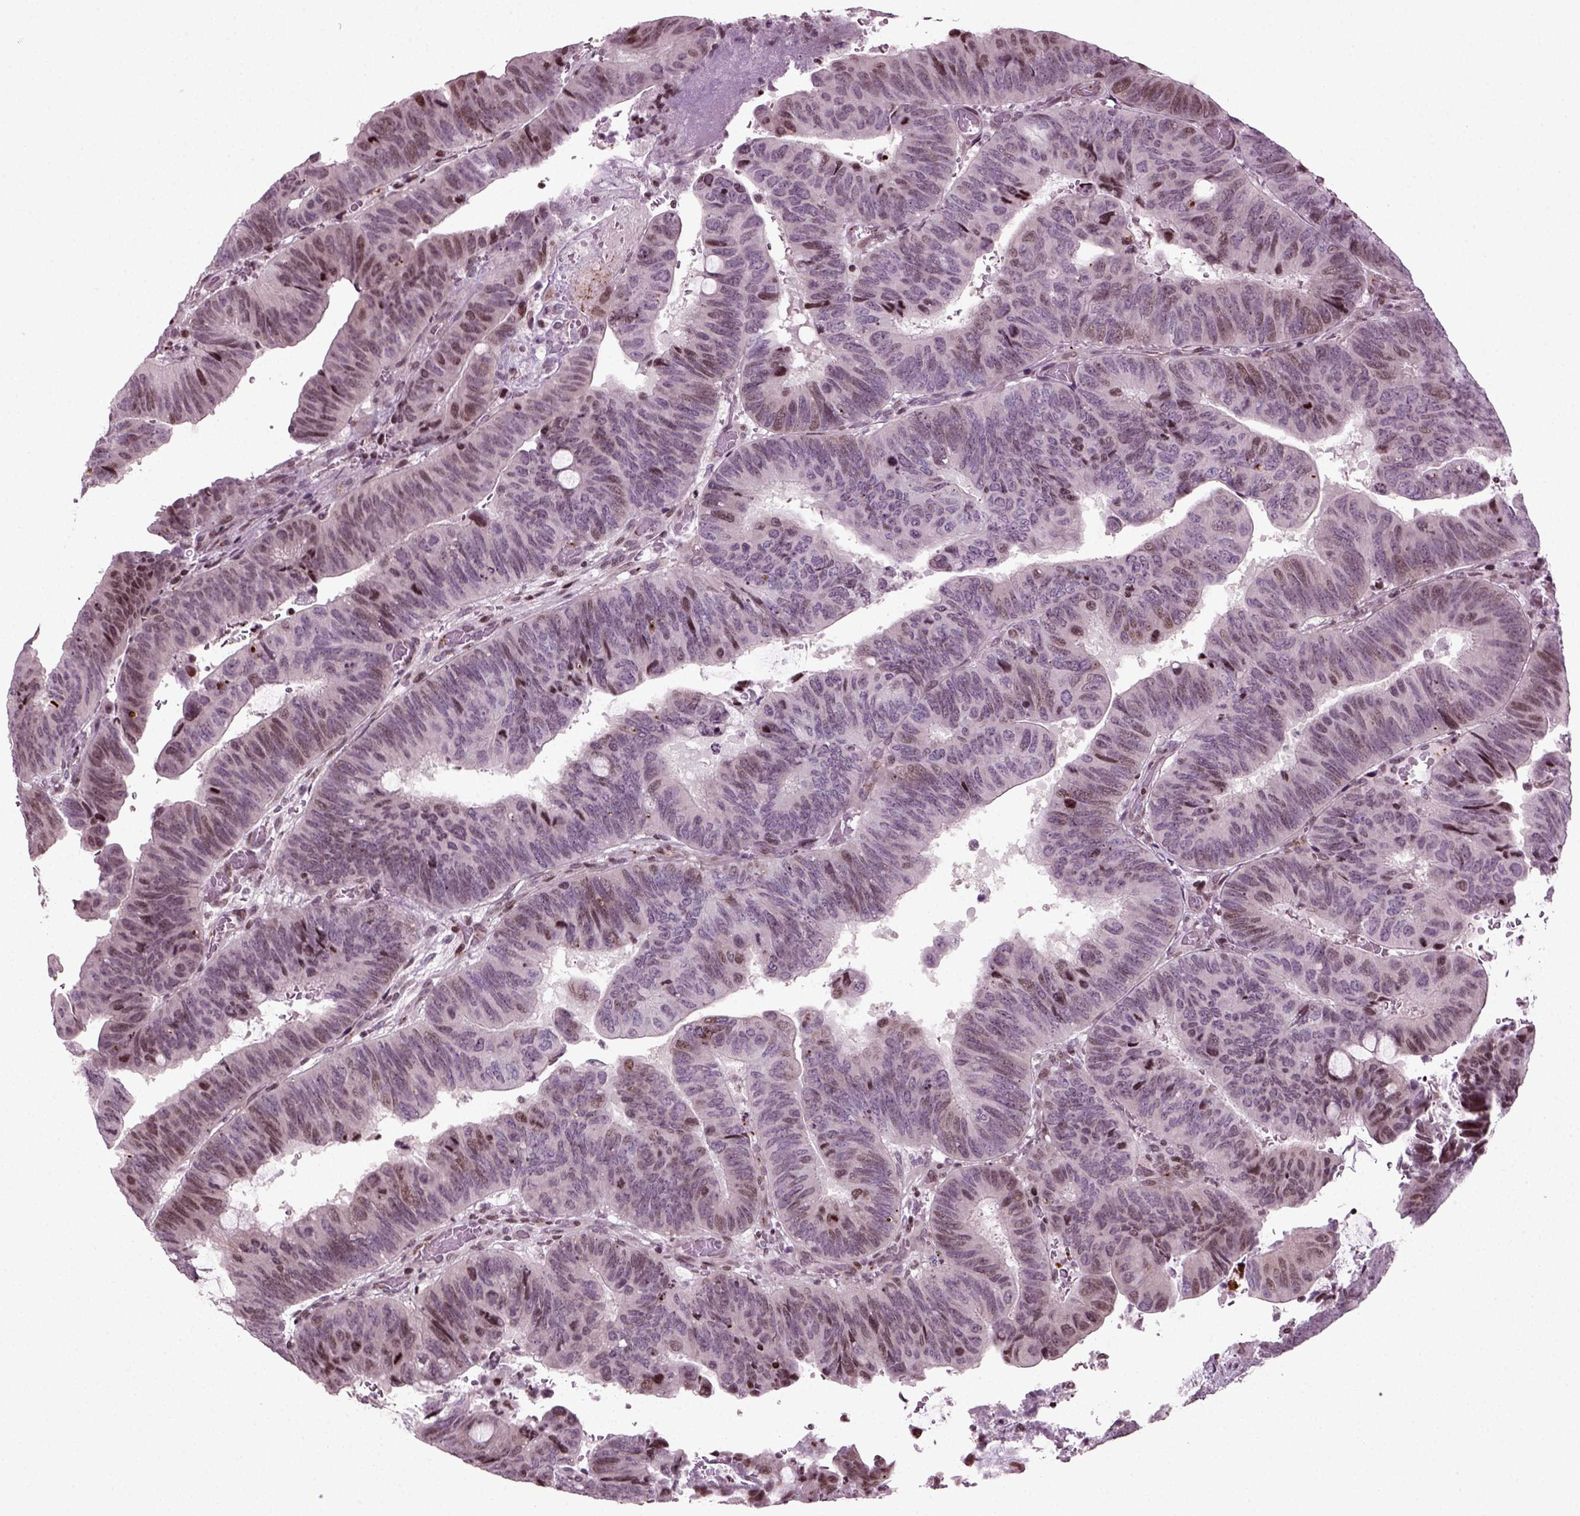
{"staining": {"intensity": "moderate", "quantity": "<25%", "location": "nuclear"}, "tissue": "colorectal cancer", "cell_type": "Tumor cells", "image_type": "cancer", "snomed": [{"axis": "morphology", "description": "Normal tissue, NOS"}, {"axis": "morphology", "description": "Adenocarcinoma, NOS"}, {"axis": "topography", "description": "Rectum"}], "caption": "Adenocarcinoma (colorectal) stained for a protein (brown) displays moderate nuclear positive positivity in about <25% of tumor cells.", "gene": "HEYL", "patient": {"sex": "male", "age": 92}}